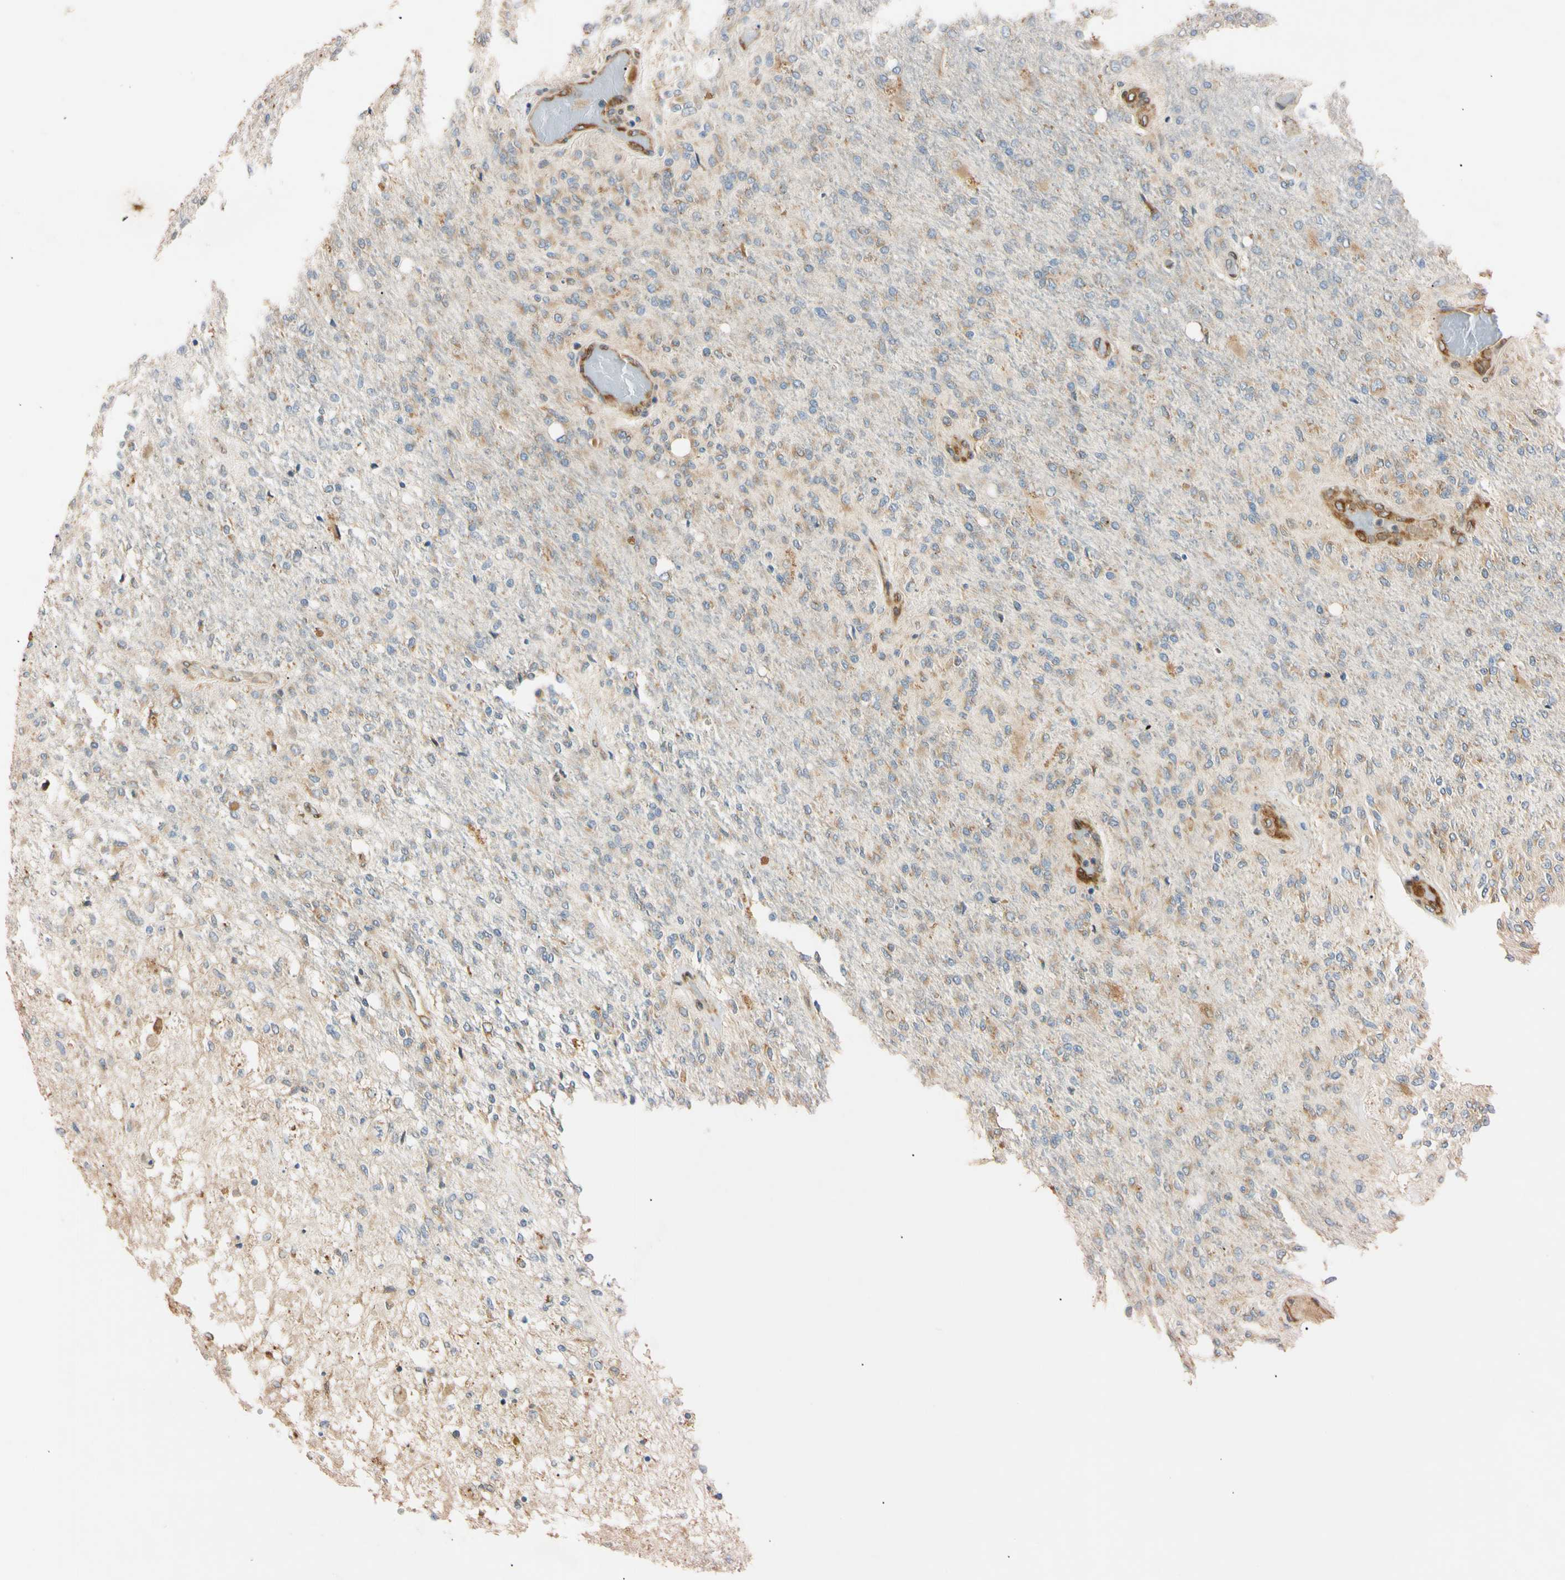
{"staining": {"intensity": "weak", "quantity": "25%-75%", "location": "cytoplasmic/membranous"}, "tissue": "glioma", "cell_type": "Tumor cells", "image_type": "cancer", "snomed": [{"axis": "morphology", "description": "Normal tissue, NOS"}, {"axis": "morphology", "description": "Glioma, malignant, High grade"}, {"axis": "topography", "description": "Cerebral cortex"}], "caption": "Malignant glioma (high-grade) tissue reveals weak cytoplasmic/membranous expression in approximately 25%-75% of tumor cells, visualized by immunohistochemistry. The staining was performed using DAB, with brown indicating positive protein expression. Nuclei are stained blue with hematoxylin.", "gene": "IER3IP1", "patient": {"sex": "male", "age": 77}}